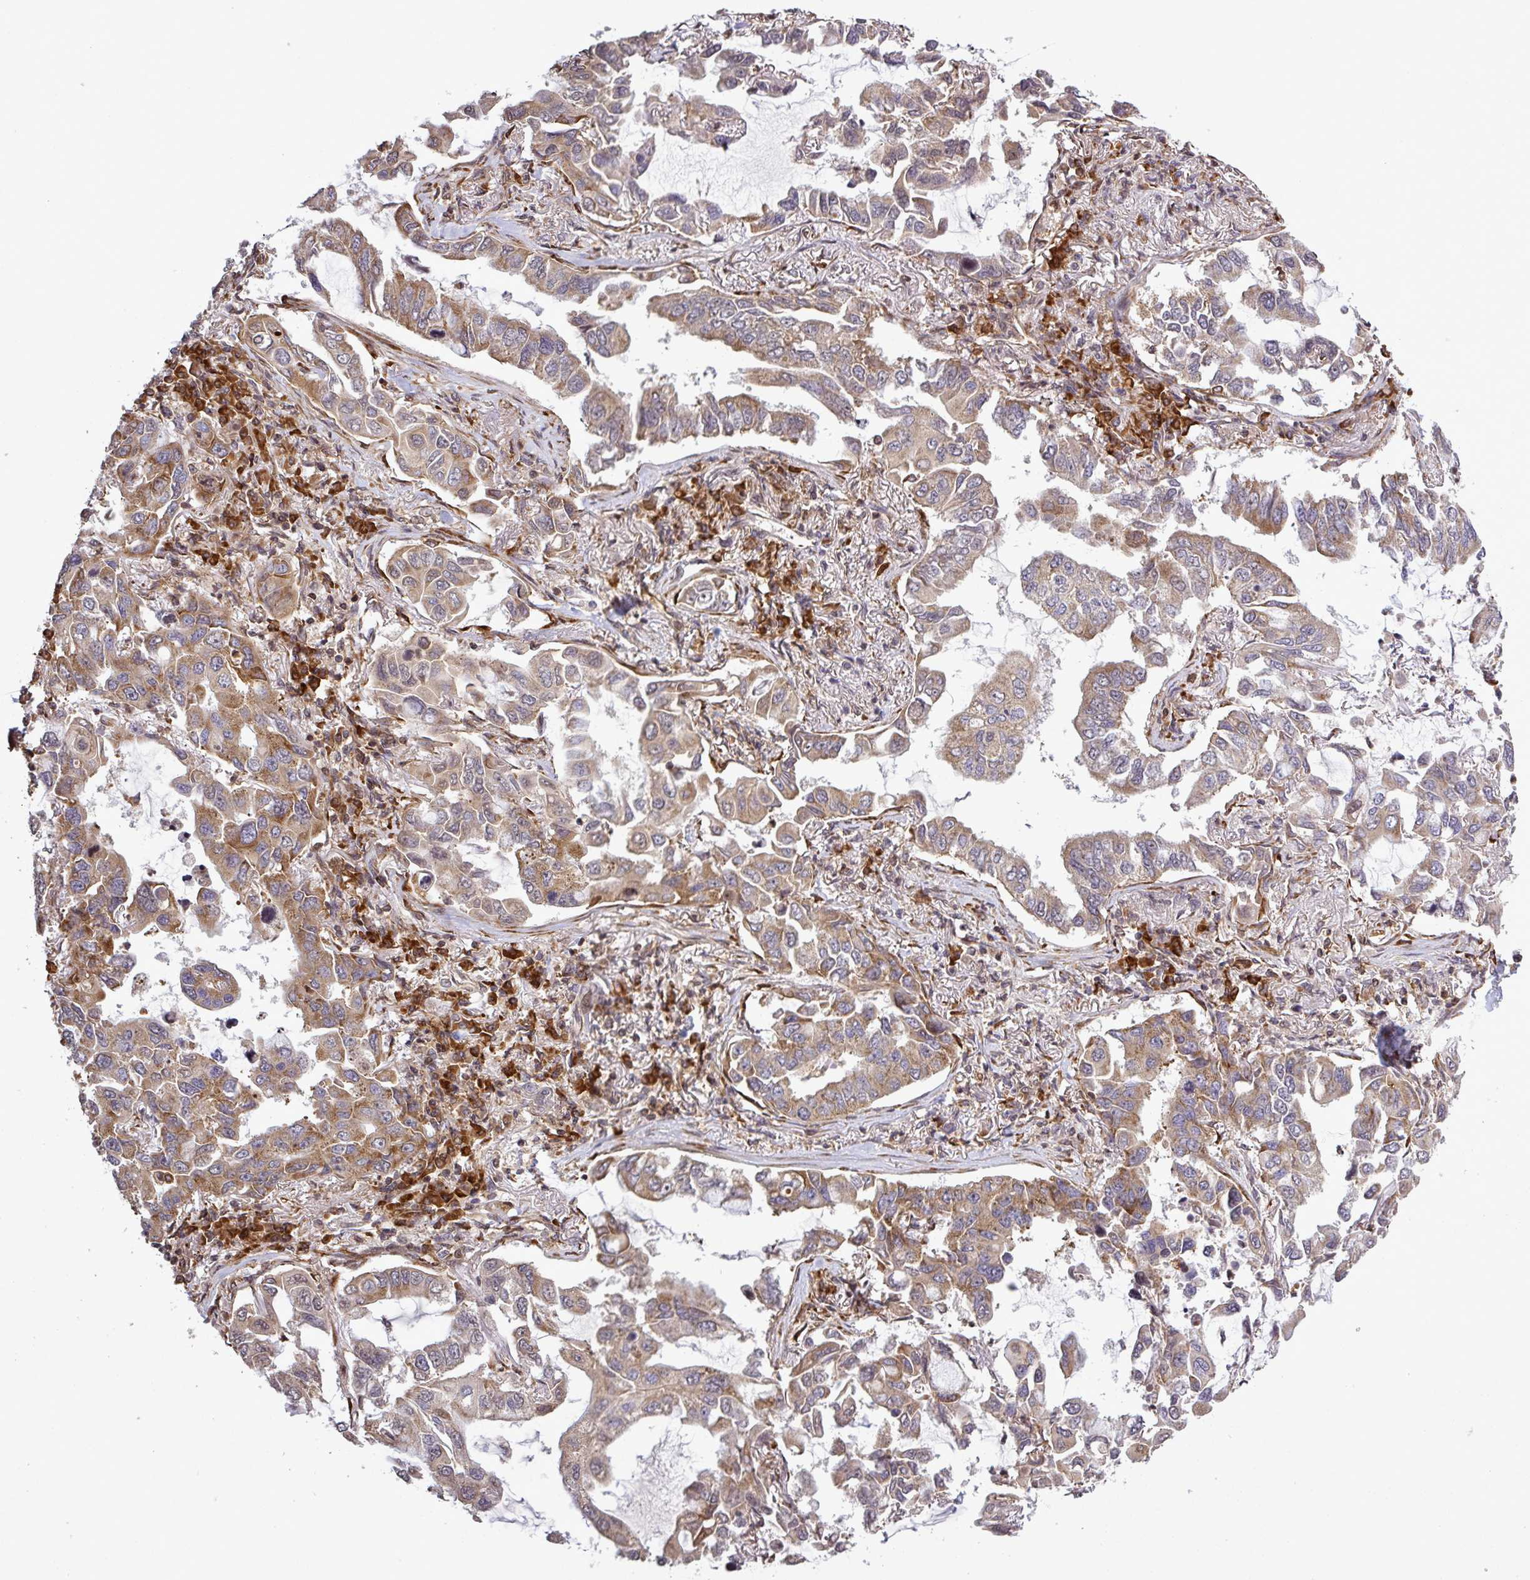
{"staining": {"intensity": "moderate", "quantity": ">75%", "location": "cytoplasmic/membranous"}, "tissue": "lung cancer", "cell_type": "Tumor cells", "image_type": "cancer", "snomed": [{"axis": "morphology", "description": "Adenocarcinoma, NOS"}, {"axis": "topography", "description": "Lung"}], "caption": "There is medium levels of moderate cytoplasmic/membranous positivity in tumor cells of lung adenocarcinoma, as demonstrated by immunohistochemical staining (brown color).", "gene": "LRRC74B", "patient": {"sex": "male", "age": 64}}